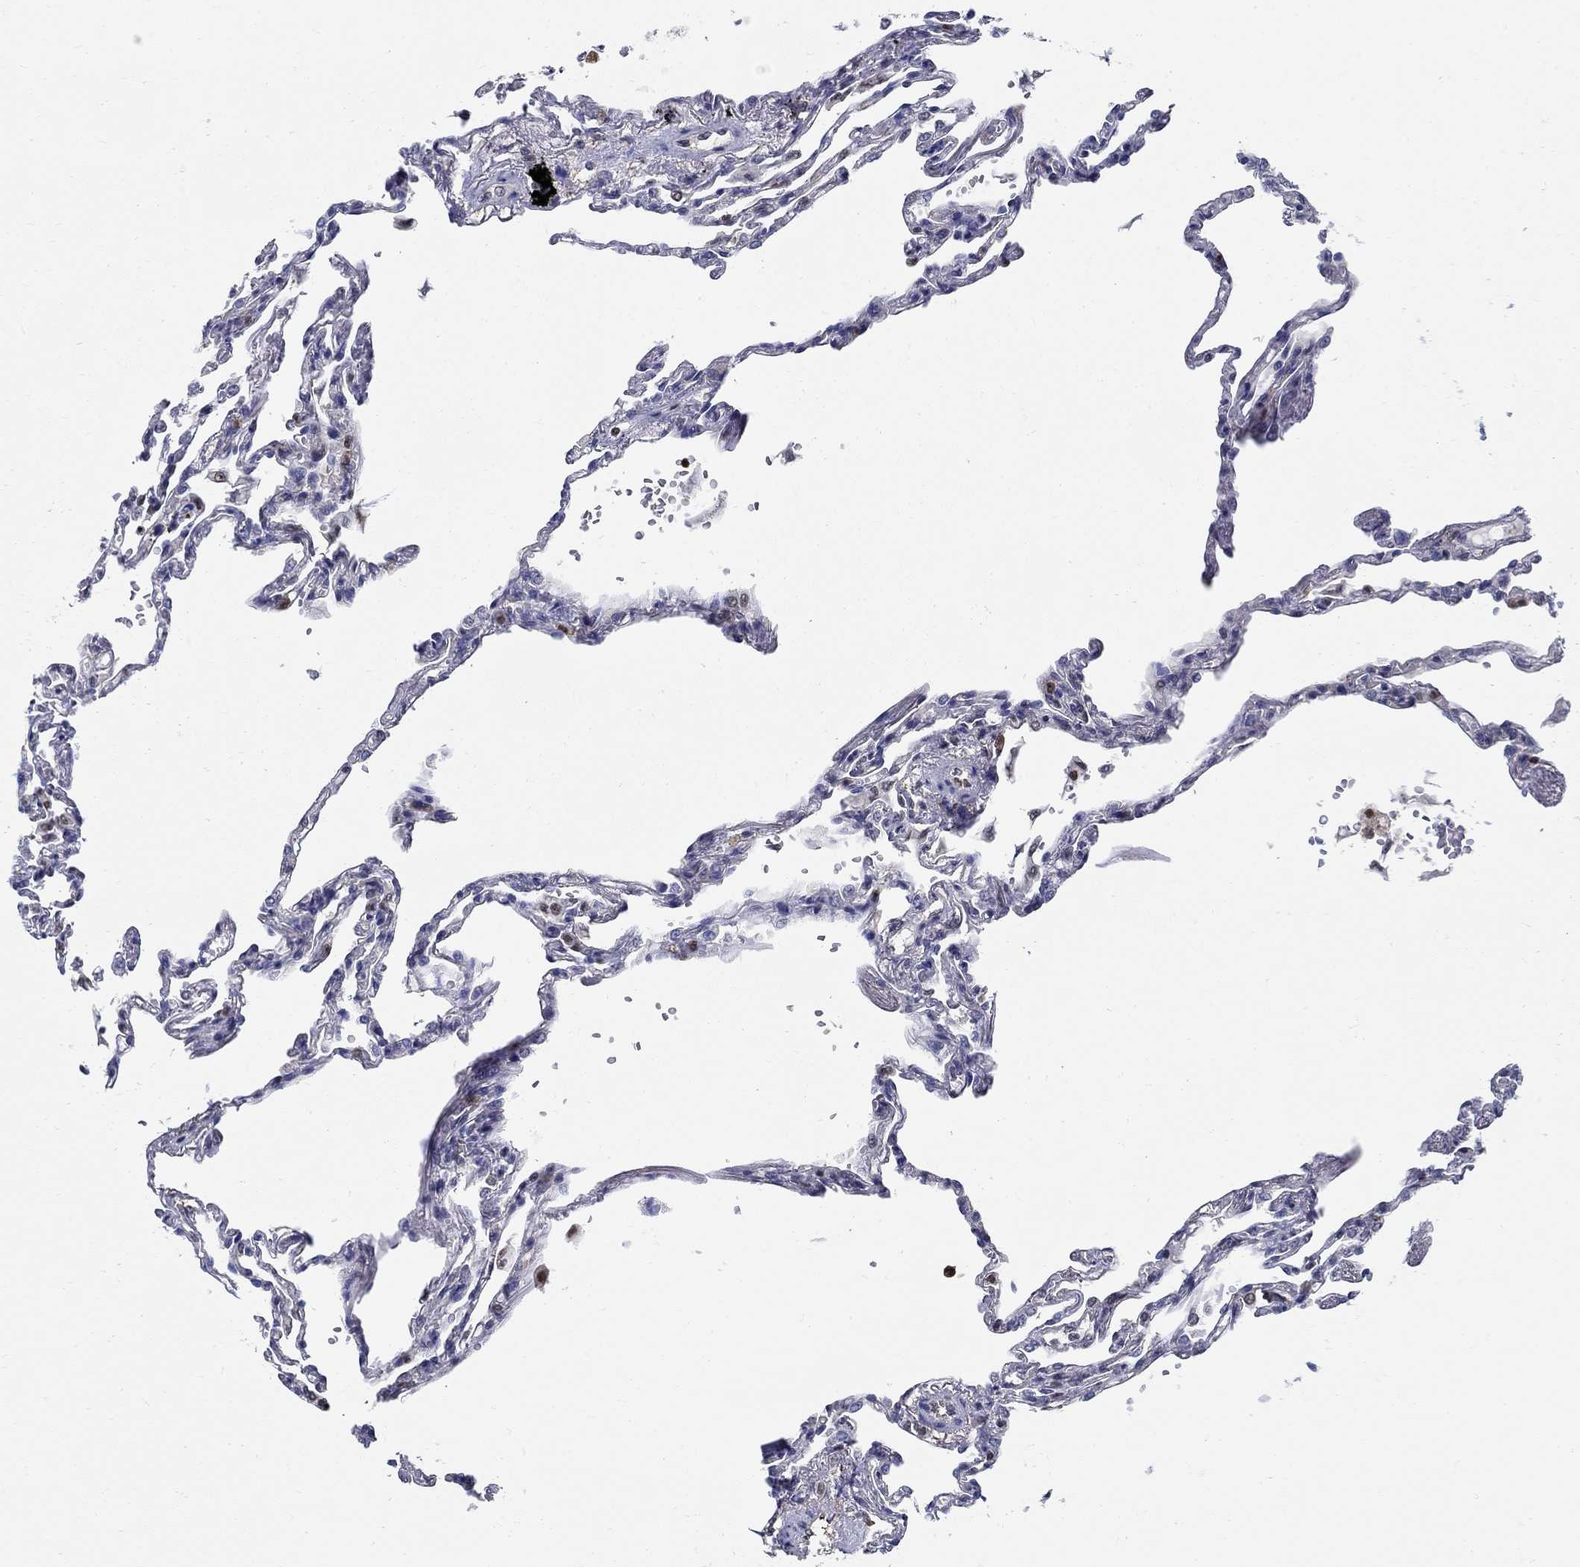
{"staining": {"intensity": "strong", "quantity": "<25%", "location": "nuclear"}, "tissue": "lung", "cell_type": "Alveolar cells", "image_type": "normal", "snomed": [{"axis": "morphology", "description": "Normal tissue, NOS"}, {"axis": "topography", "description": "Lung"}], "caption": "A brown stain shows strong nuclear expression of a protein in alveolar cells of unremarkable human lung. (IHC, brightfield microscopy, high magnification).", "gene": "ZNF594", "patient": {"sex": "male", "age": 78}}